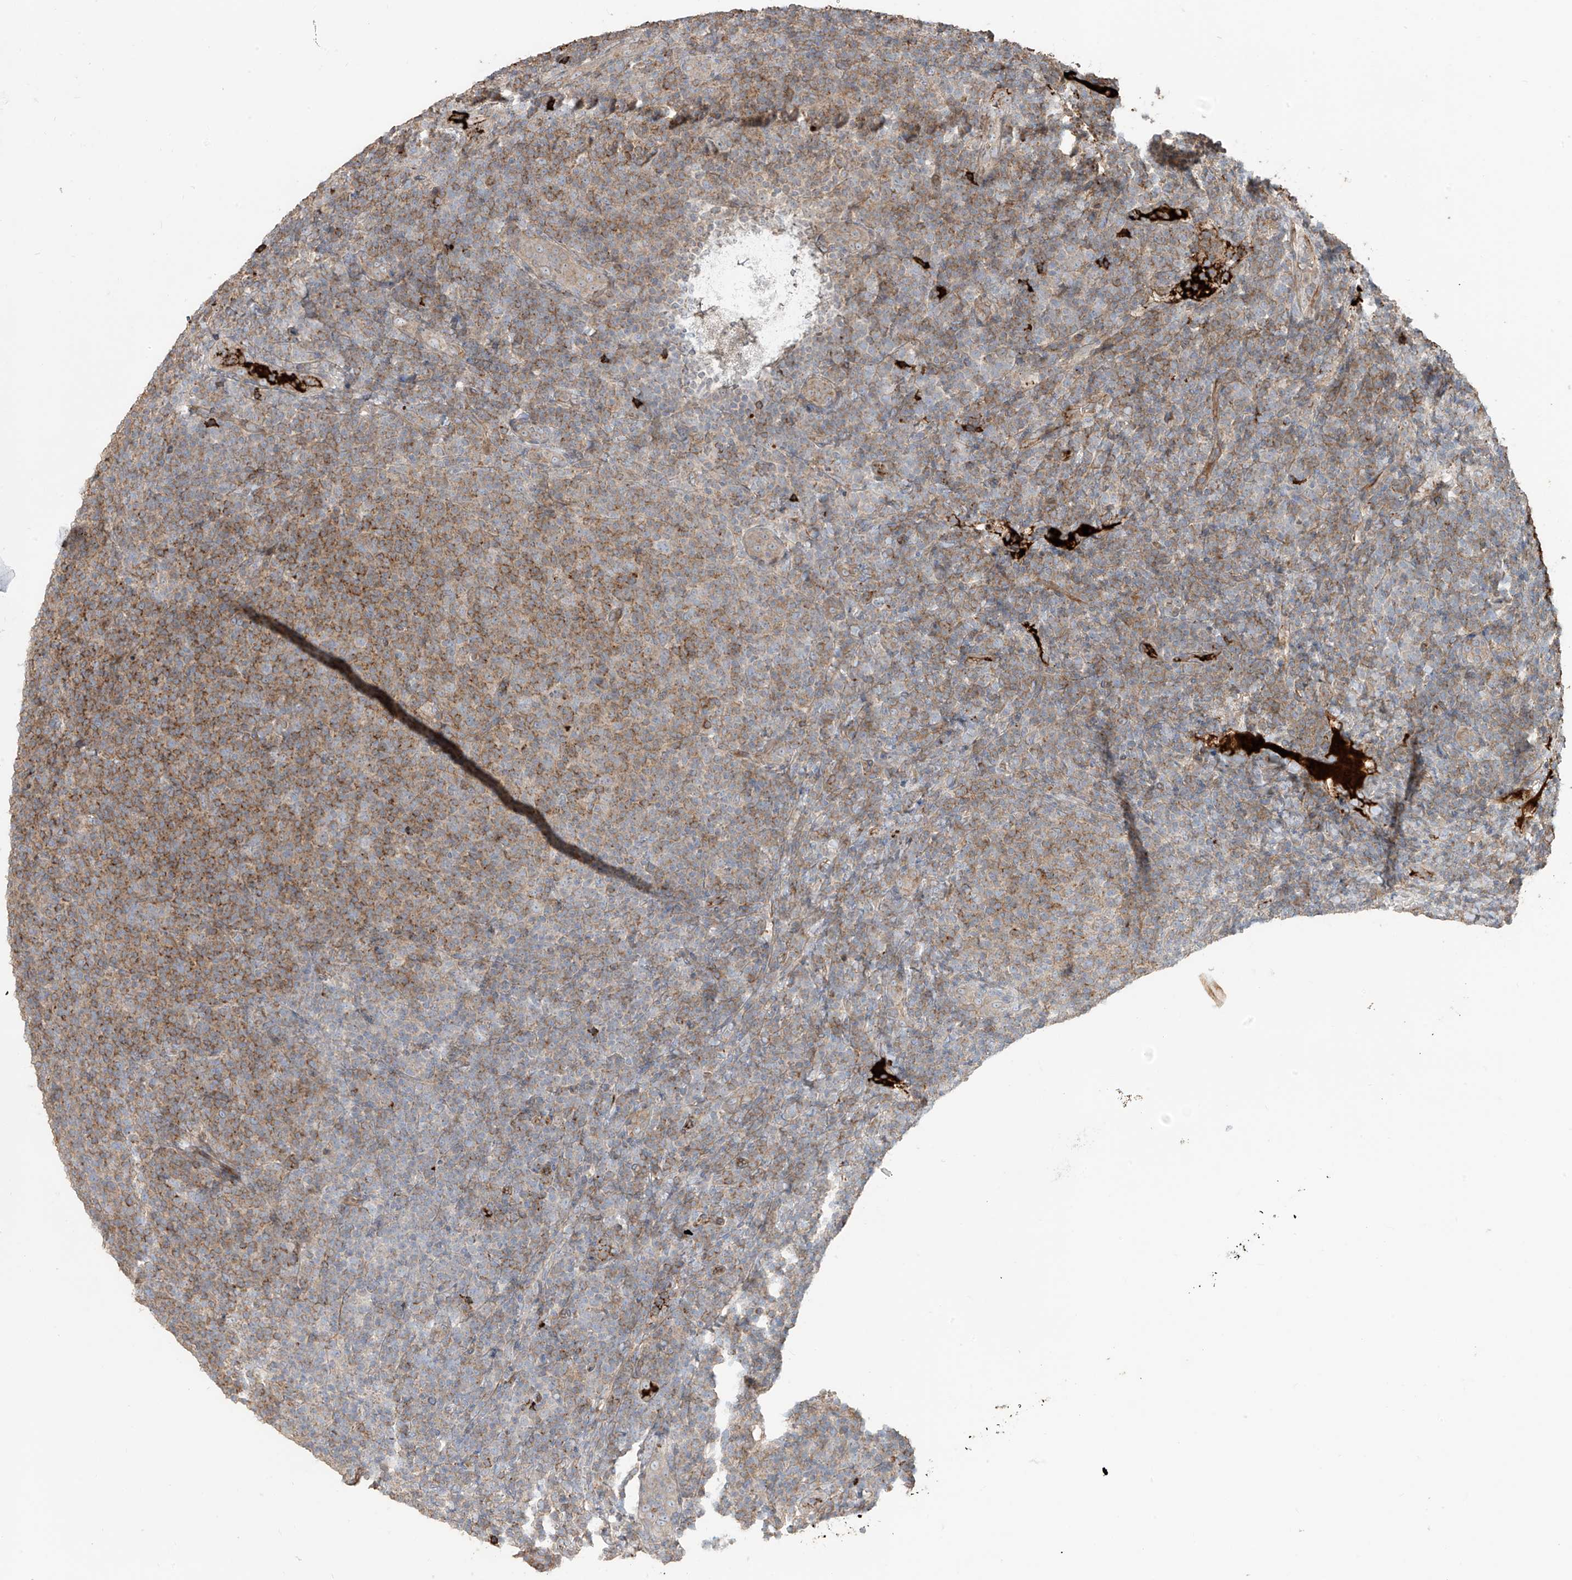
{"staining": {"intensity": "moderate", "quantity": "<25%", "location": "cytoplasmic/membranous"}, "tissue": "lymphoma", "cell_type": "Tumor cells", "image_type": "cancer", "snomed": [{"axis": "morphology", "description": "Malignant lymphoma, non-Hodgkin's type, Low grade"}, {"axis": "topography", "description": "Lymph node"}], "caption": "Approximately <25% of tumor cells in malignant lymphoma, non-Hodgkin's type (low-grade) display moderate cytoplasmic/membranous protein positivity as visualized by brown immunohistochemical staining.", "gene": "ABTB1", "patient": {"sex": "male", "age": 66}}